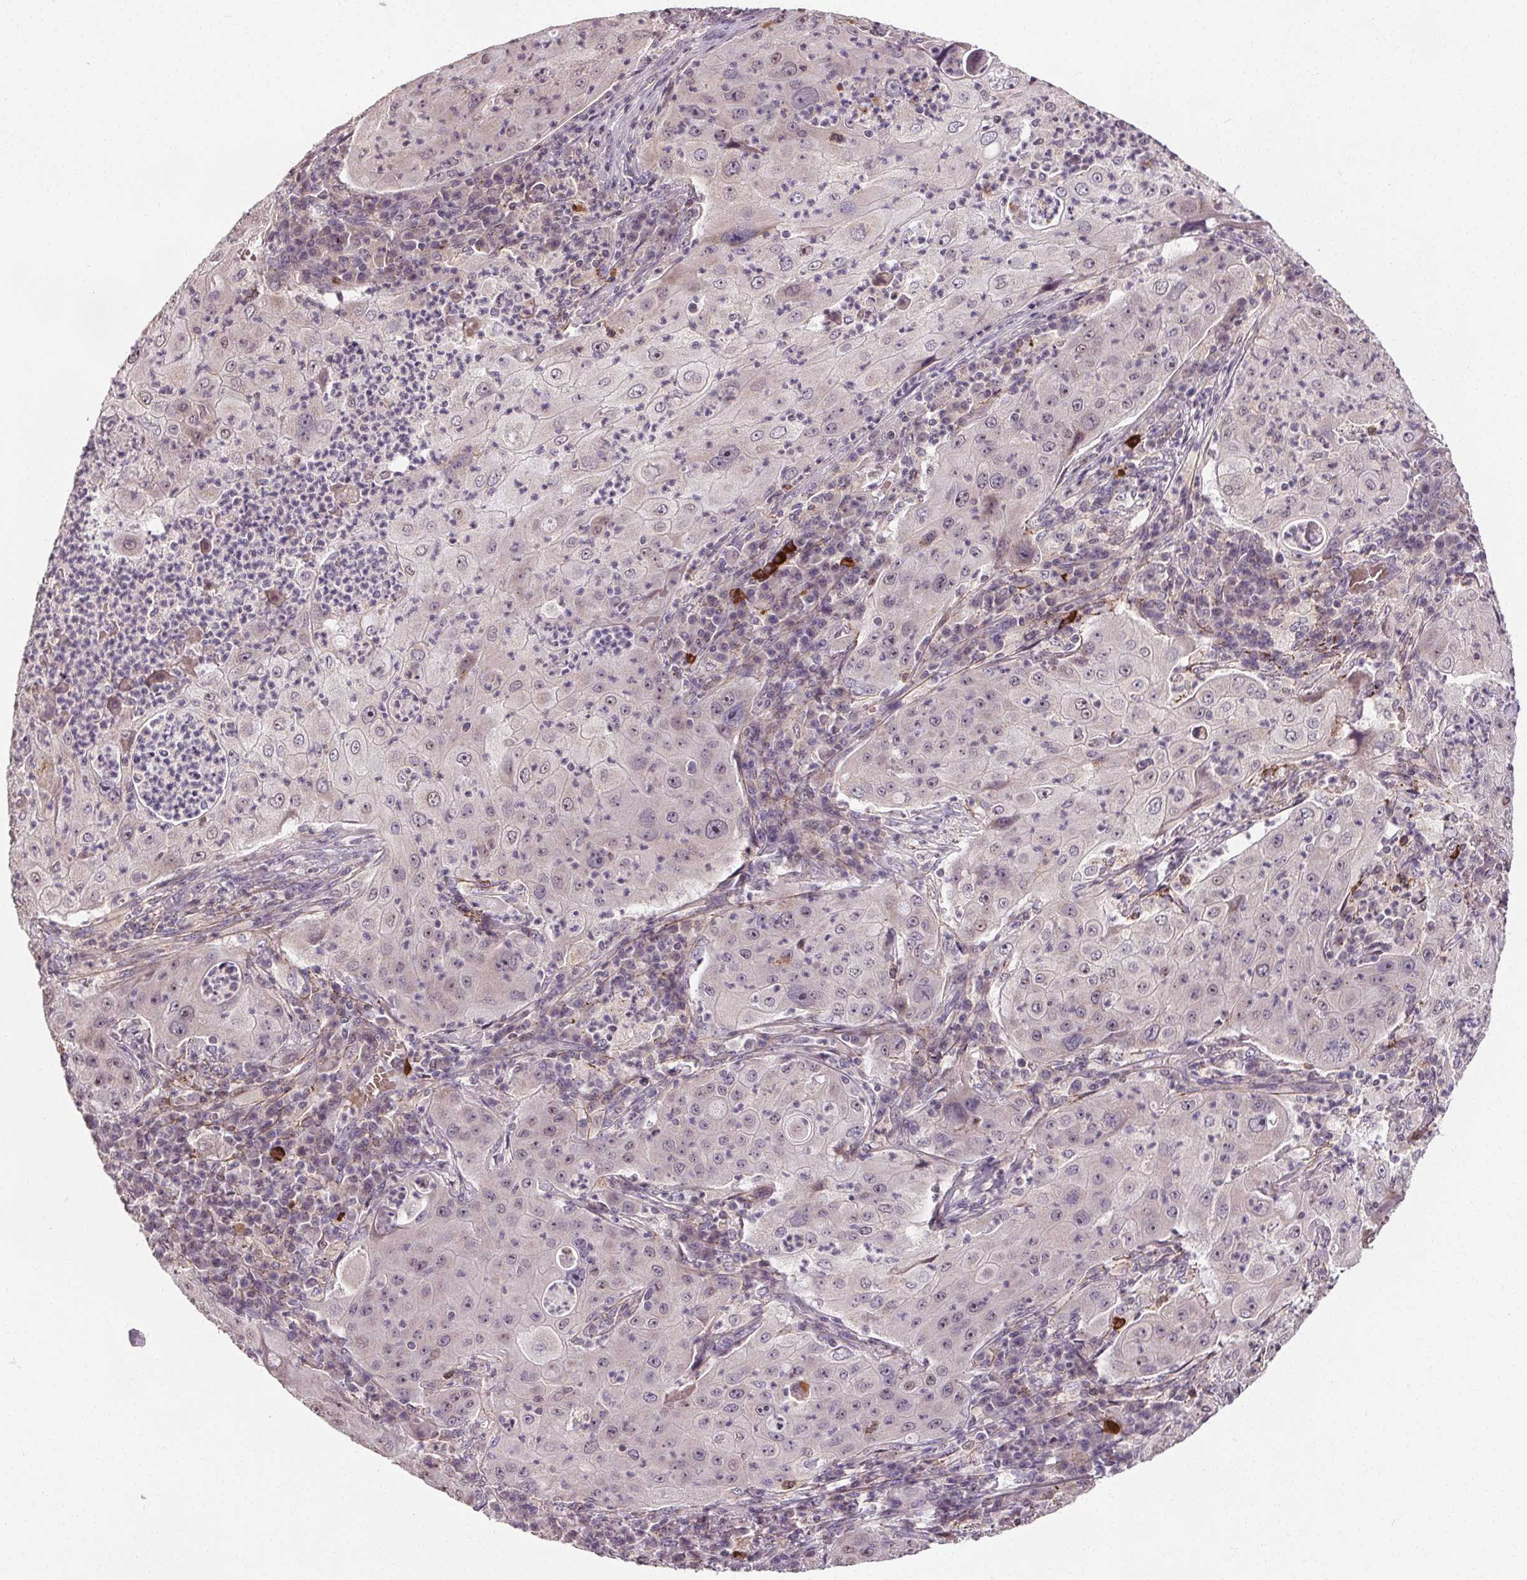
{"staining": {"intensity": "negative", "quantity": "none", "location": "none"}, "tissue": "lung cancer", "cell_type": "Tumor cells", "image_type": "cancer", "snomed": [{"axis": "morphology", "description": "Squamous cell carcinoma, NOS"}, {"axis": "topography", "description": "Lung"}], "caption": "Image shows no significant protein expression in tumor cells of lung cancer.", "gene": "KIAA0232", "patient": {"sex": "female", "age": 59}}